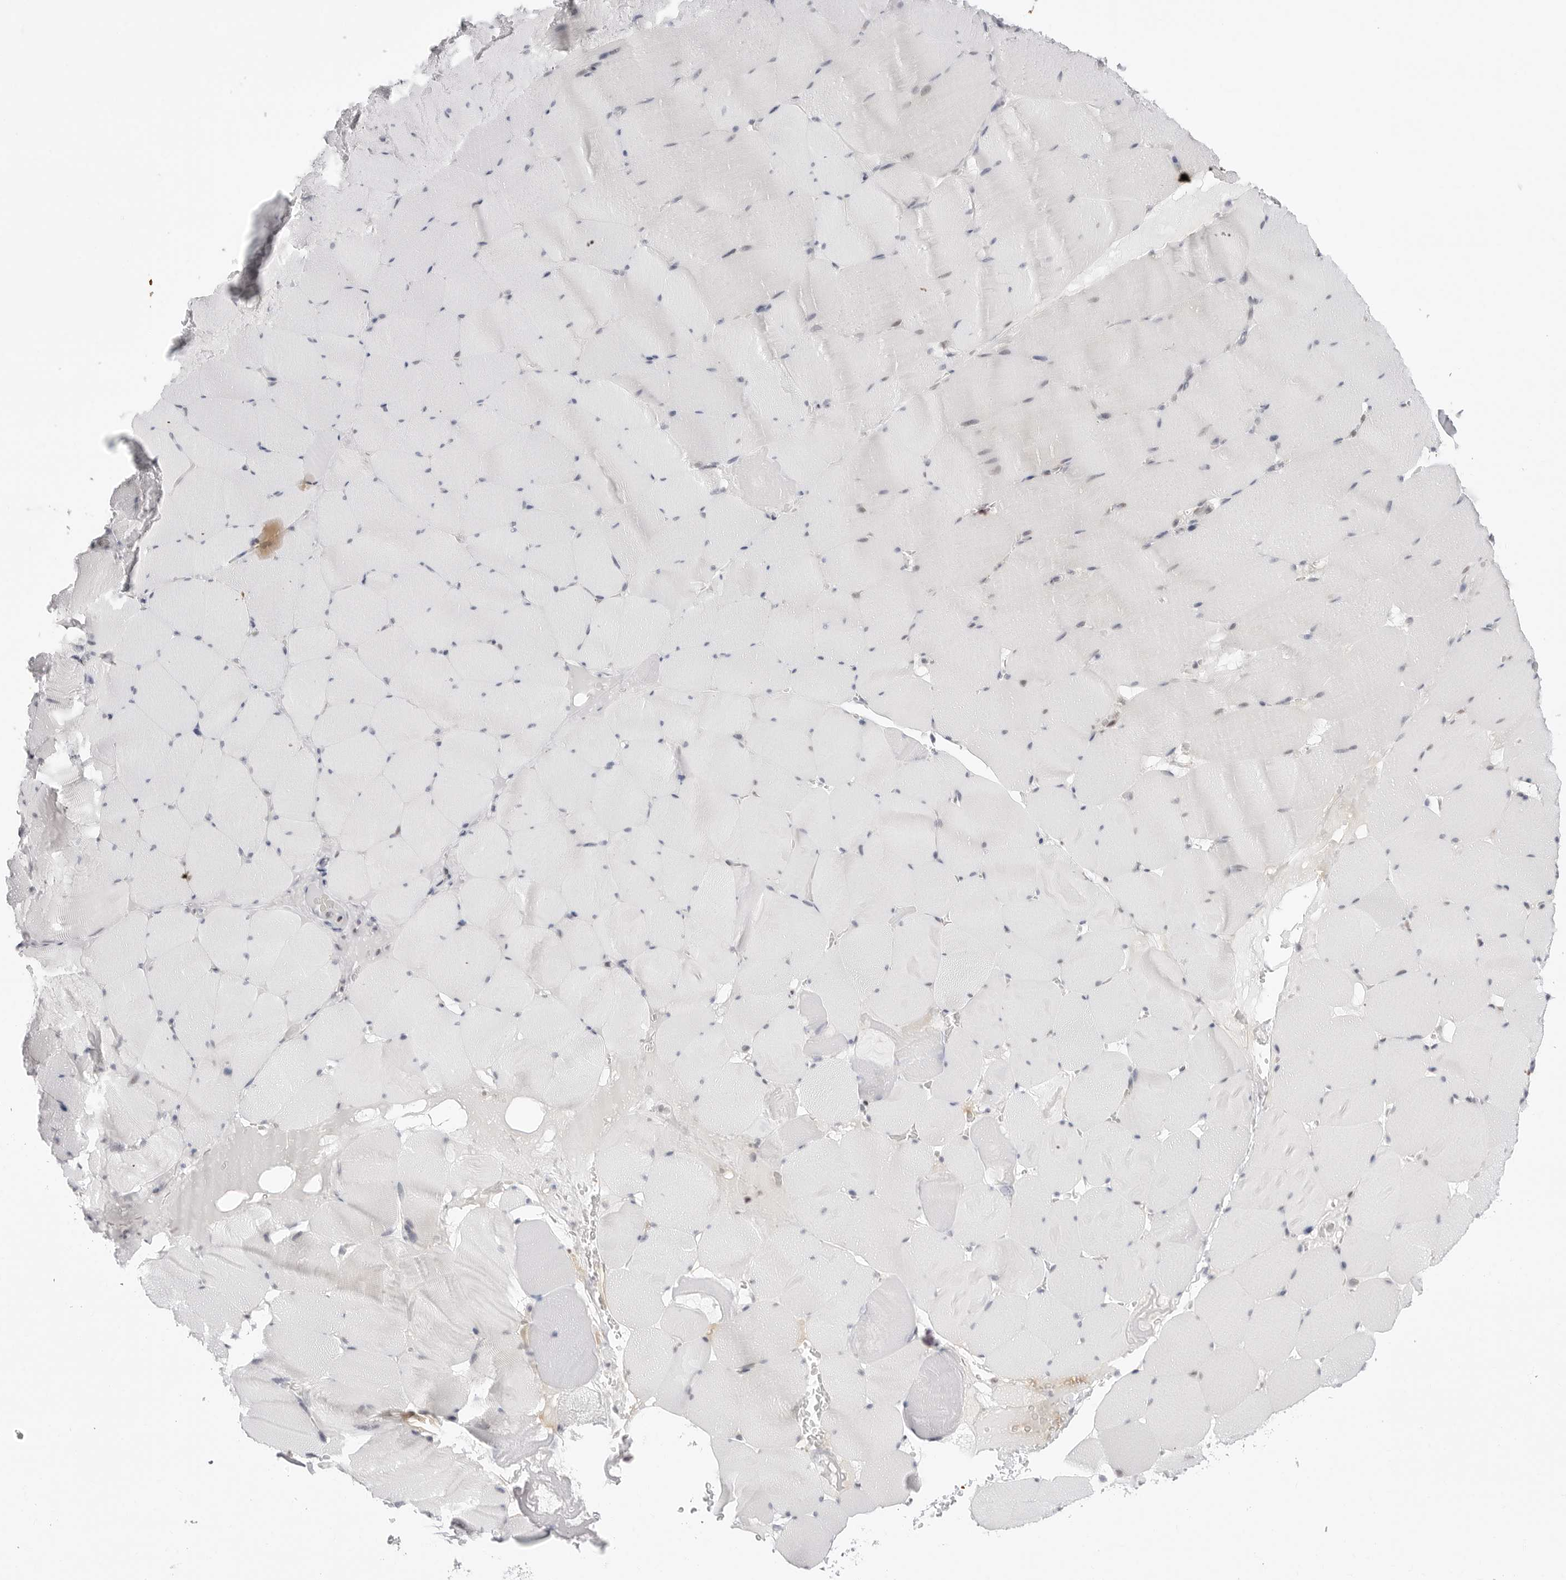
{"staining": {"intensity": "negative", "quantity": "none", "location": "none"}, "tissue": "skeletal muscle", "cell_type": "Myocytes", "image_type": "normal", "snomed": [{"axis": "morphology", "description": "Normal tissue, NOS"}, {"axis": "topography", "description": "Skeletal muscle"}], "caption": "DAB immunohistochemical staining of normal skeletal muscle displays no significant positivity in myocytes. (DAB (3,3'-diaminobenzidine) IHC visualized using brightfield microscopy, high magnification).", "gene": "PPP2R5C", "patient": {"sex": "male", "age": 62}}